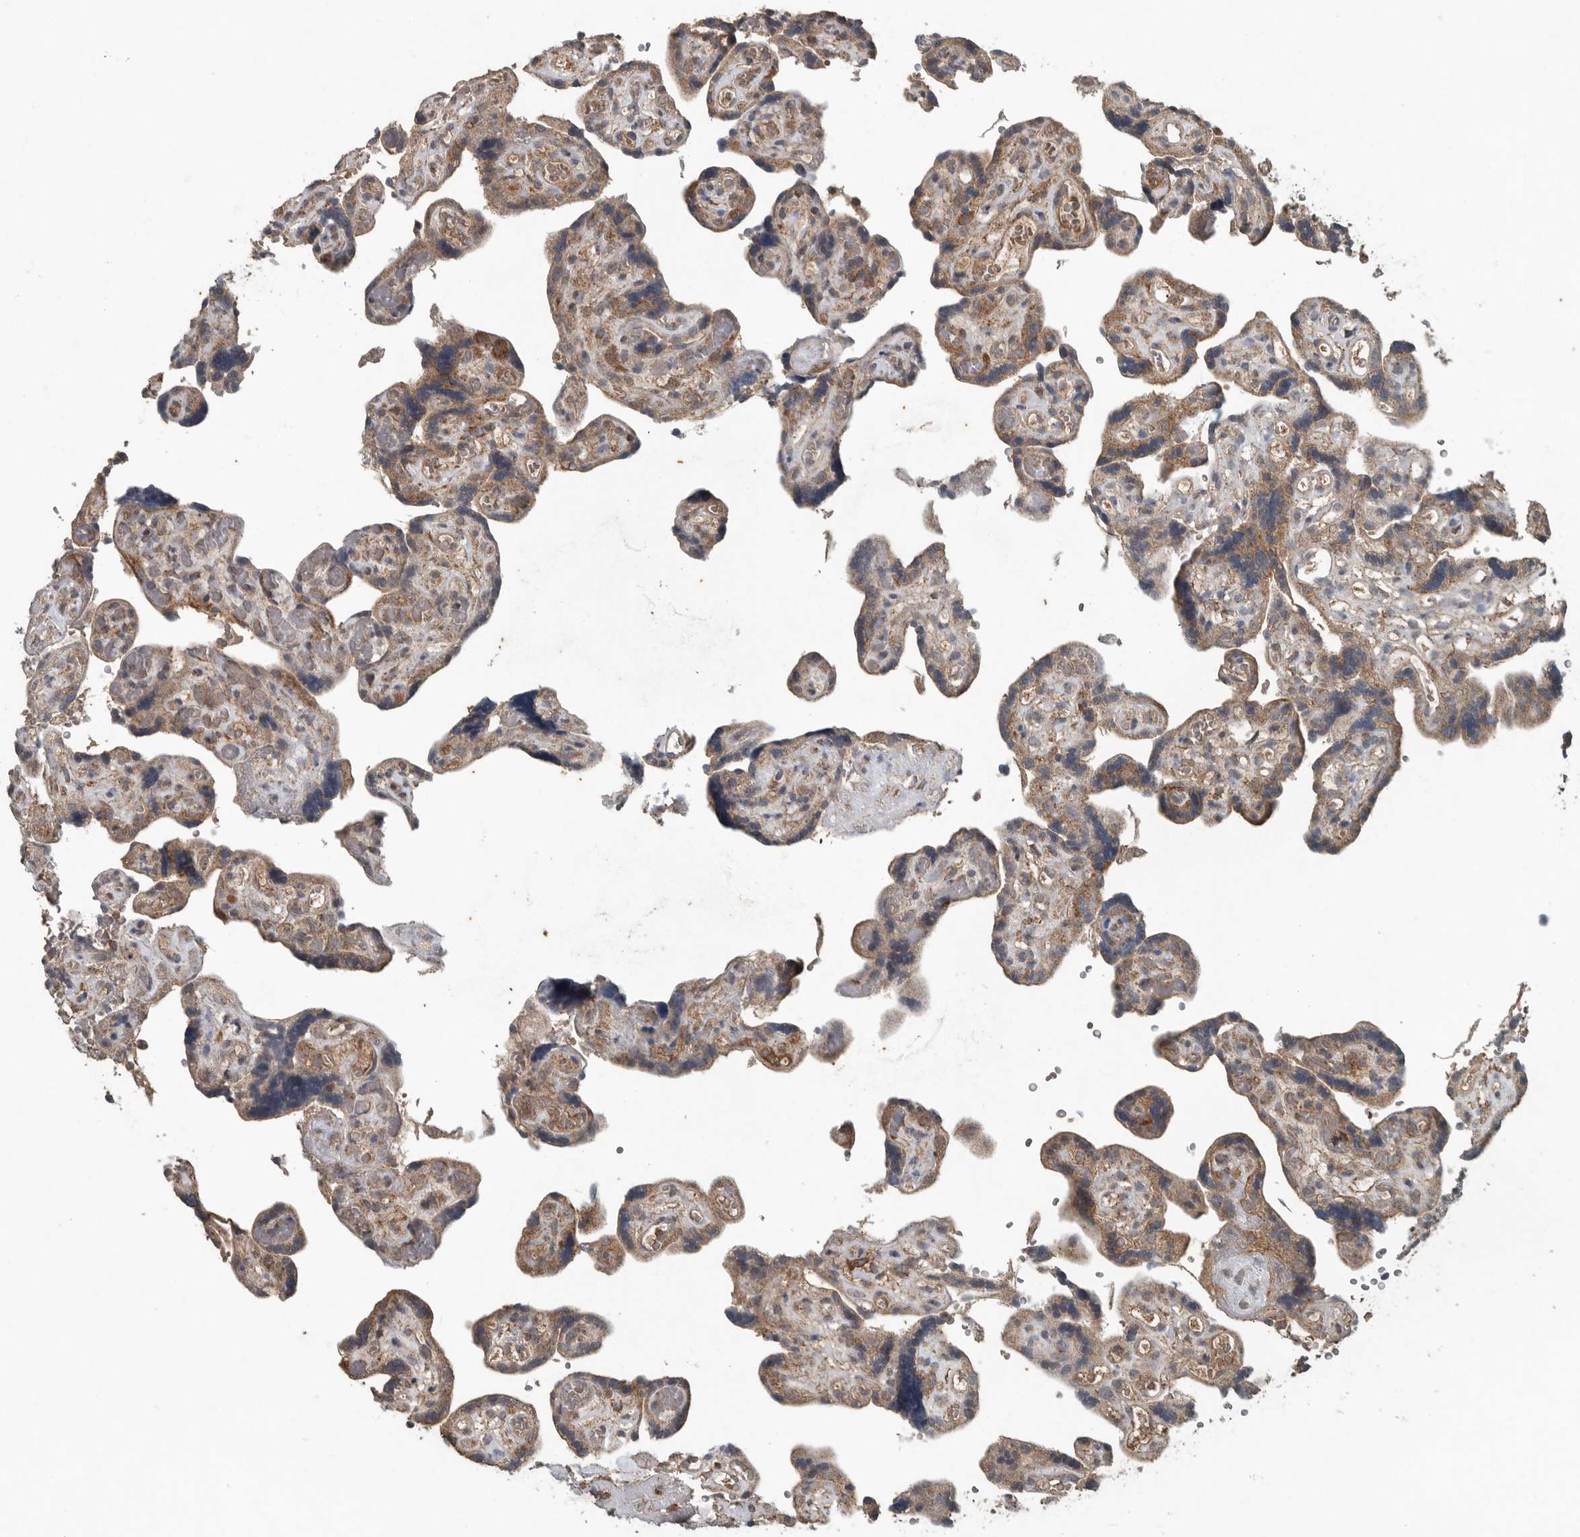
{"staining": {"intensity": "moderate", "quantity": ">75%", "location": "cytoplasmic/membranous"}, "tissue": "placenta", "cell_type": "Decidual cells", "image_type": "normal", "snomed": [{"axis": "morphology", "description": "Normal tissue, NOS"}, {"axis": "topography", "description": "Placenta"}], "caption": "A histopathology image of placenta stained for a protein shows moderate cytoplasmic/membranous brown staining in decidual cells. The staining was performed using DAB to visualize the protein expression in brown, while the nuclei were stained in blue with hematoxylin (Magnification: 20x).", "gene": "IL6ST", "patient": {"sex": "female", "age": 30}}